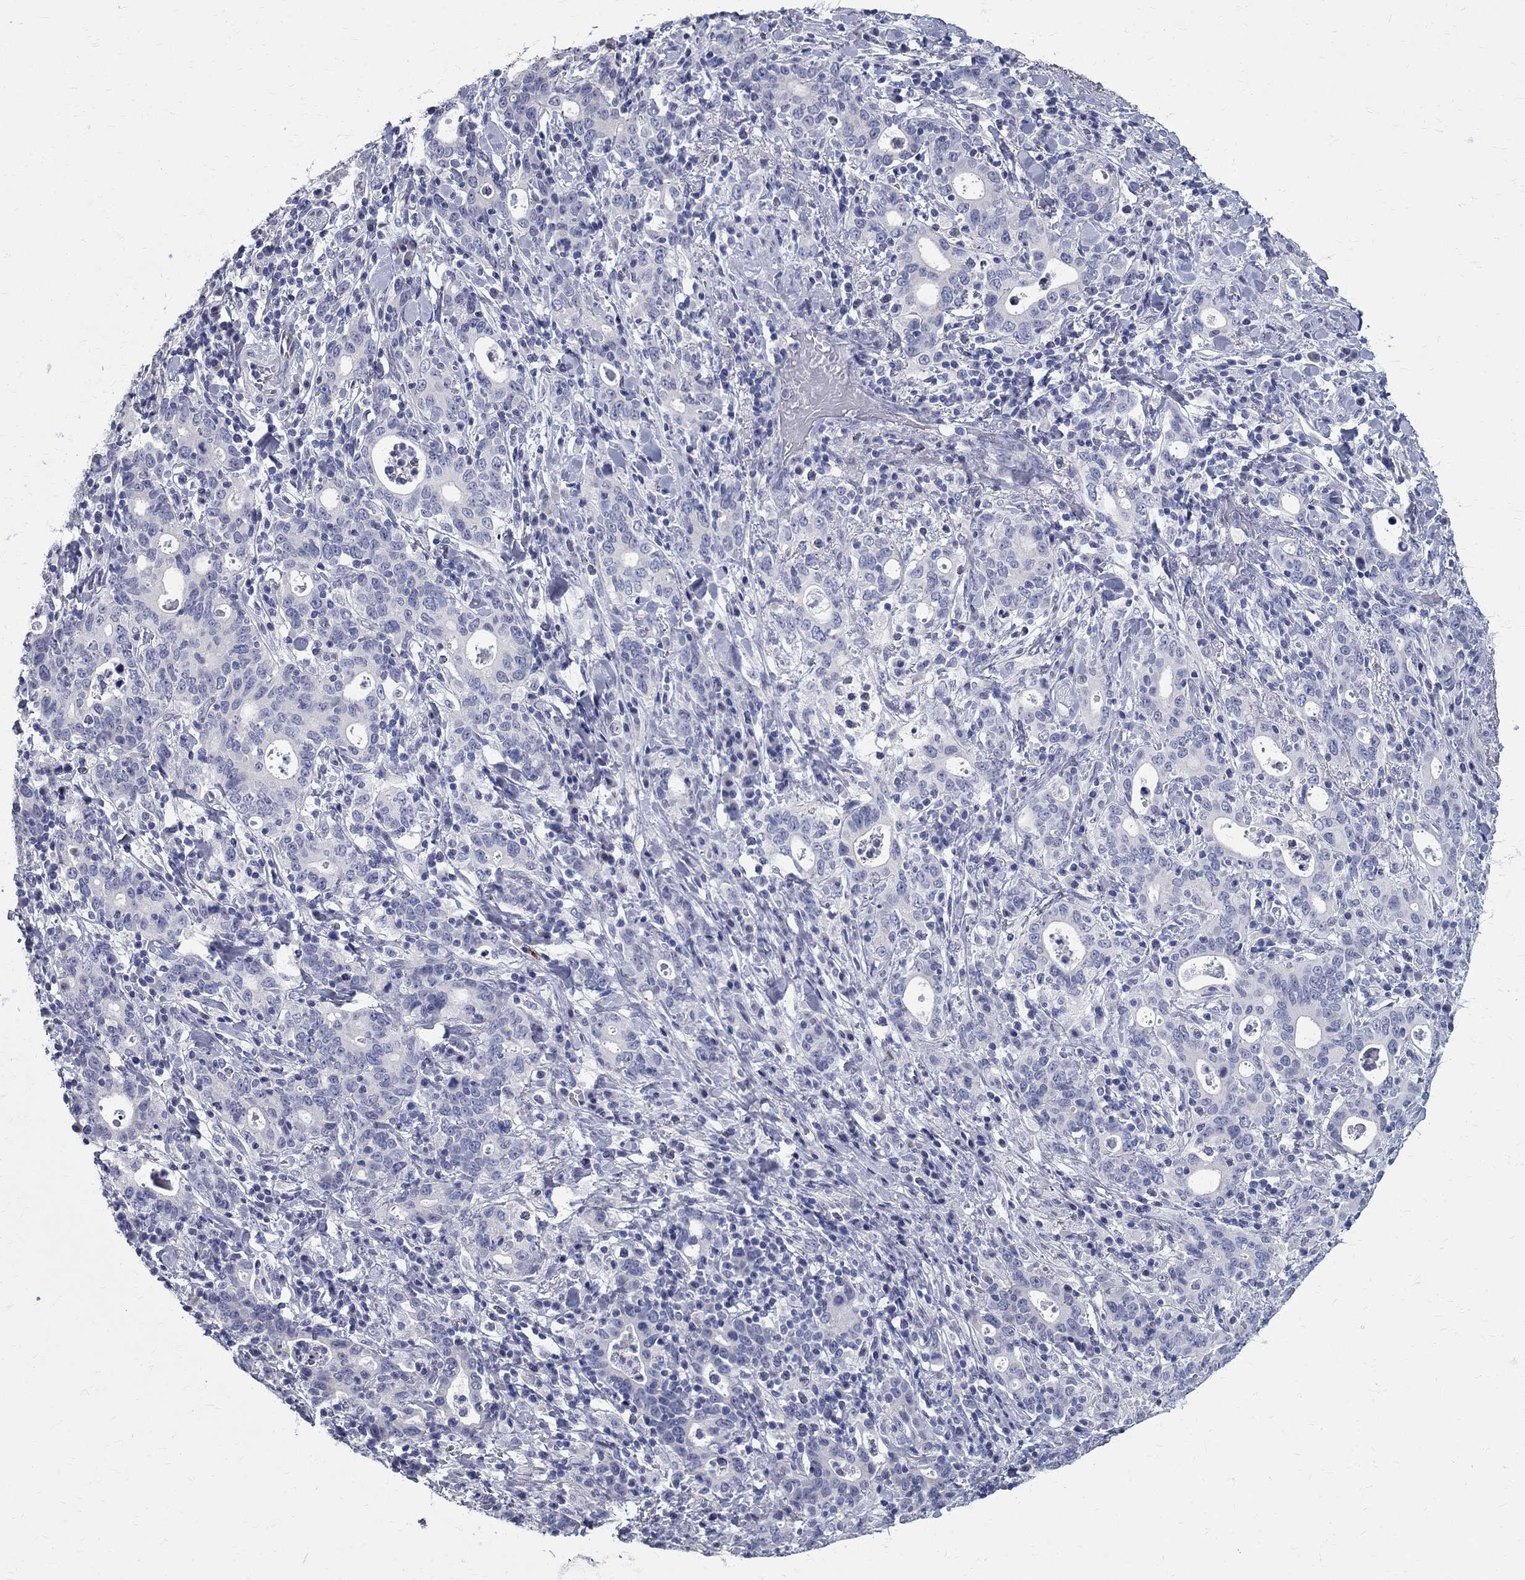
{"staining": {"intensity": "negative", "quantity": "none", "location": "none"}, "tissue": "stomach cancer", "cell_type": "Tumor cells", "image_type": "cancer", "snomed": [{"axis": "morphology", "description": "Adenocarcinoma, NOS"}, {"axis": "topography", "description": "Stomach"}], "caption": "Tumor cells show no significant staining in adenocarcinoma (stomach).", "gene": "TGM4", "patient": {"sex": "male", "age": 79}}